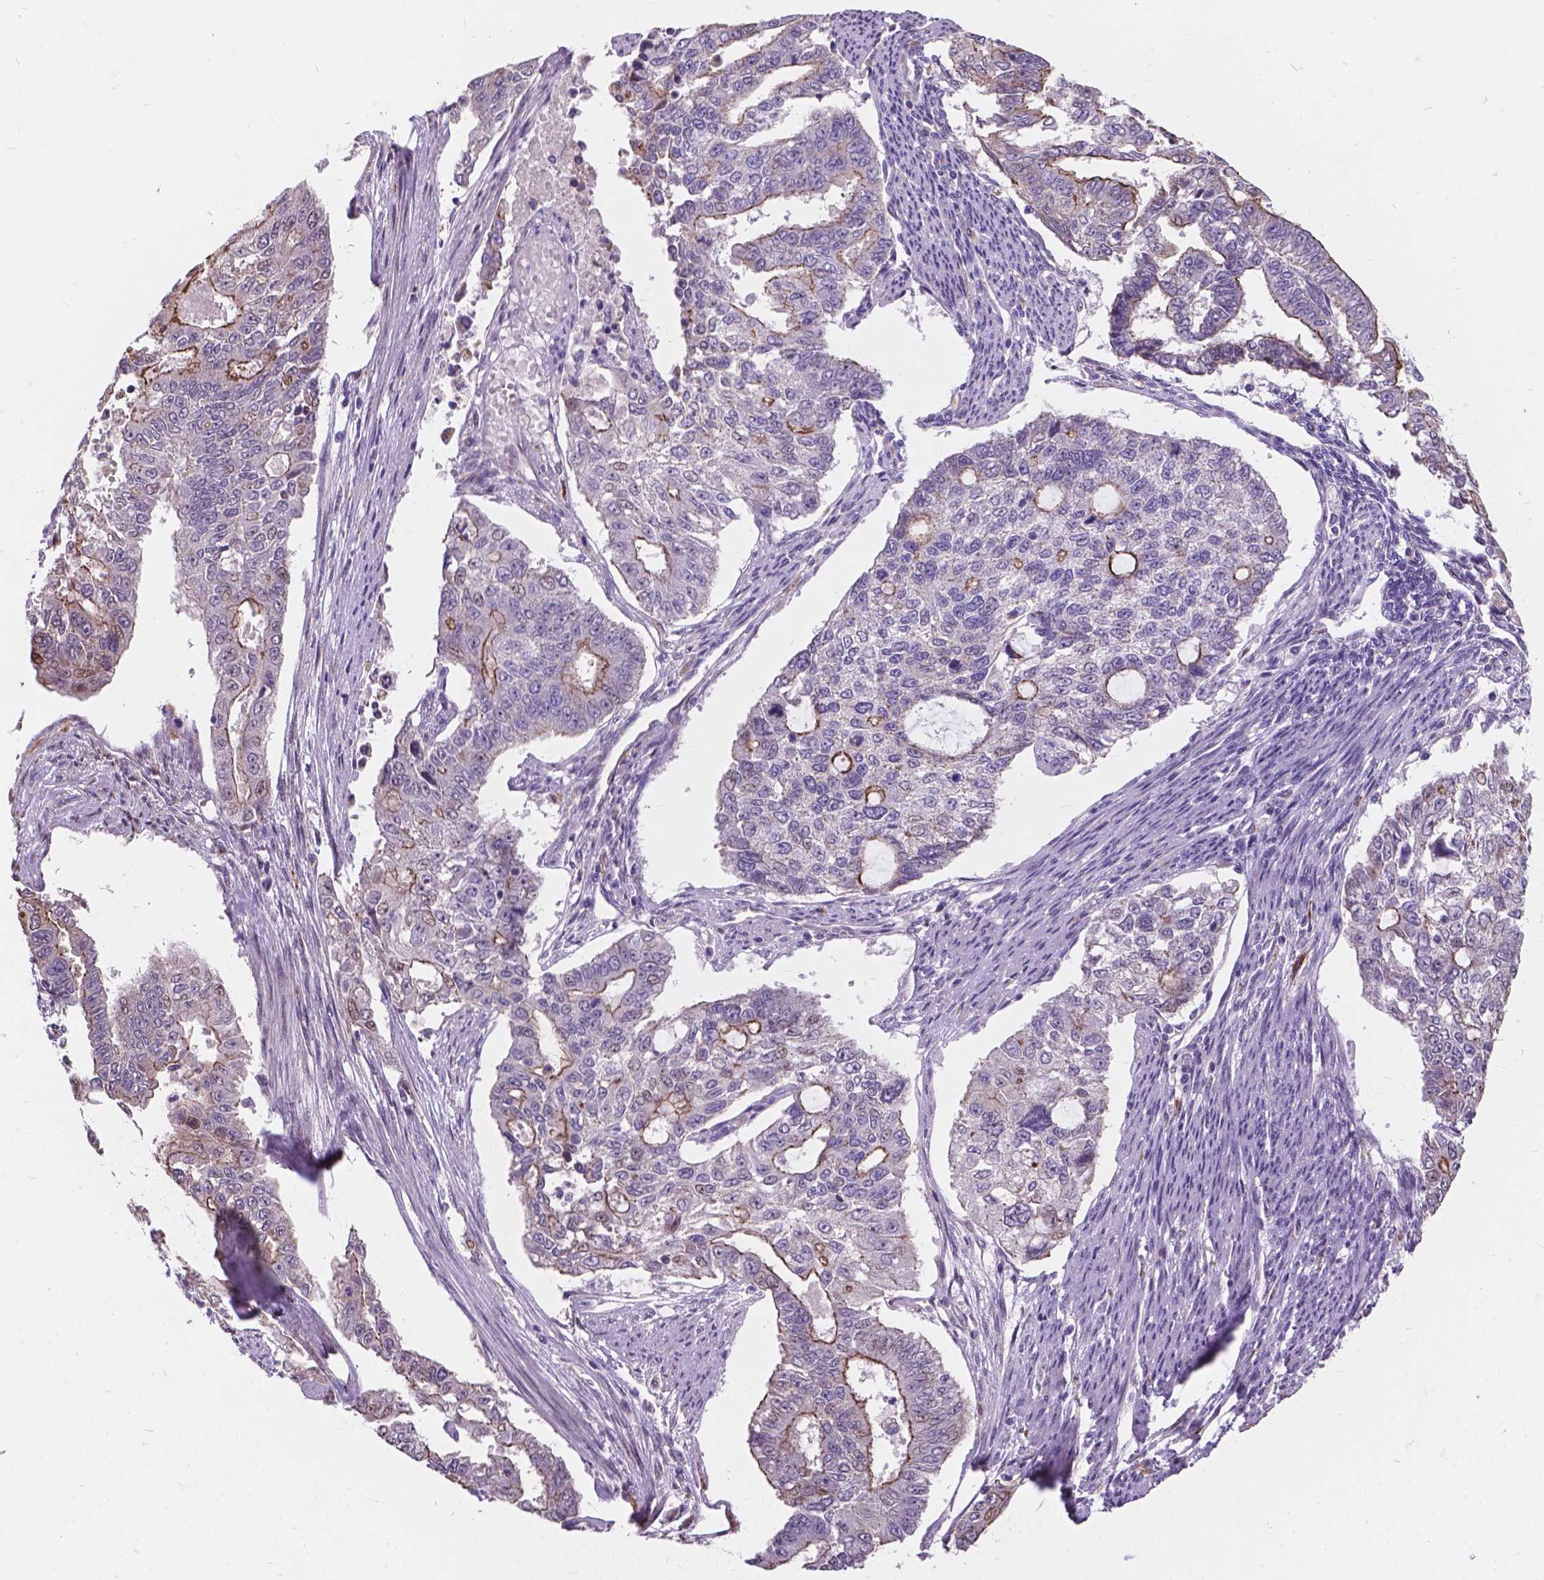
{"staining": {"intensity": "weak", "quantity": "25%-75%", "location": "cytoplasmic/membranous"}, "tissue": "endometrial cancer", "cell_type": "Tumor cells", "image_type": "cancer", "snomed": [{"axis": "morphology", "description": "Adenocarcinoma, NOS"}, {"axis": "topography", "description": "Uterus"}], "caption": "This micrograph reveals IHC staining of endometrial adenocarcinoma, with low weak cytoplasmic/membranous positivity in about 25%-75% of tumor cells.", "gene": "MYH14", "patient": {"sex": "female", "age": 59}}